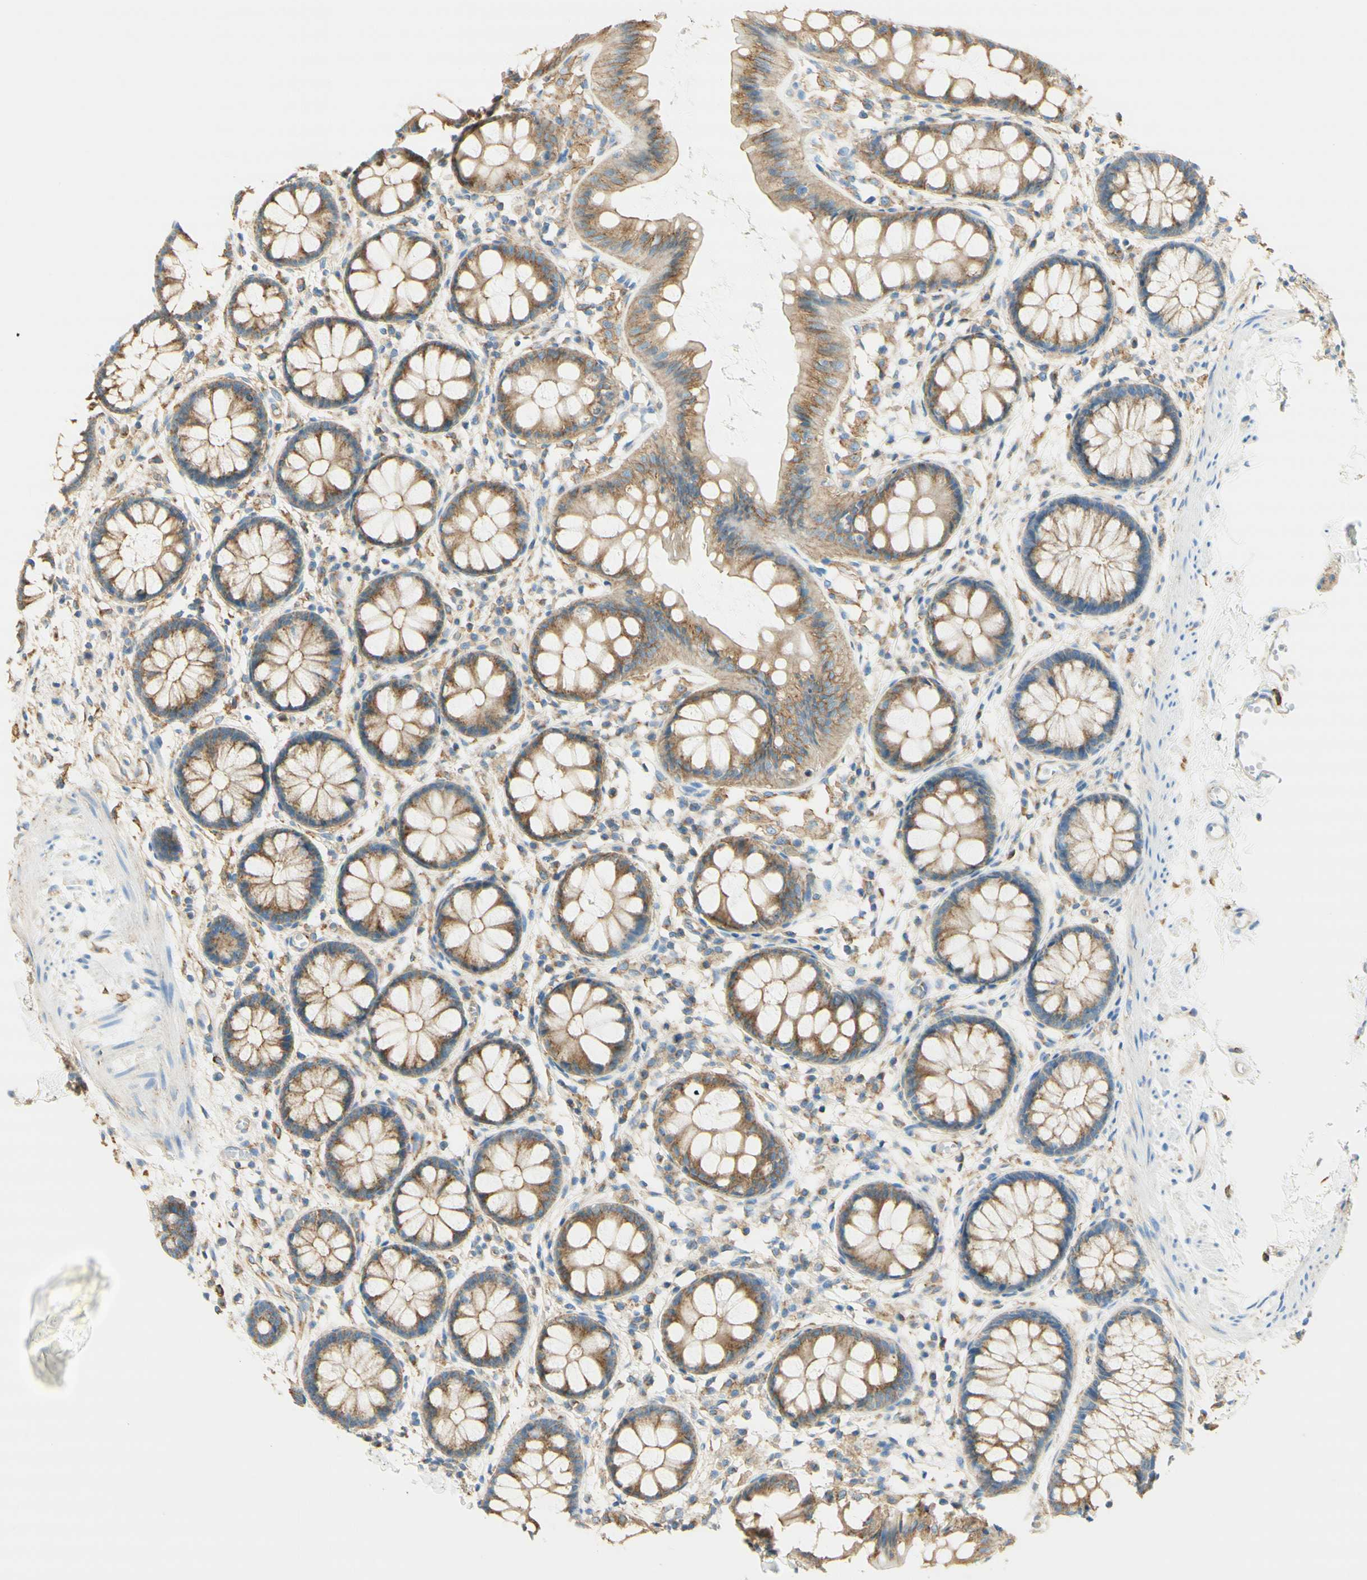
{"staining": {"intensity": "weak", "quantity": ">75%", "location": "cytoplasmic/membranous"}, "tissue": "rectum", "cell_type": "Glandular cells", "image_type": "normal", "snomed": [{"axis": "morphology", "description": "Normal tissue, NOS"}, {"axis": "topography", "description": "Rectum"}], "caption": "This is an image of immunohistochemistry (IHC) staining of normal rectum, which shows weak staining in the cytoplasmic/membranous of glandular cells.", "gene": "CLTC", "patient": {"sex": "female", "age": 66}}